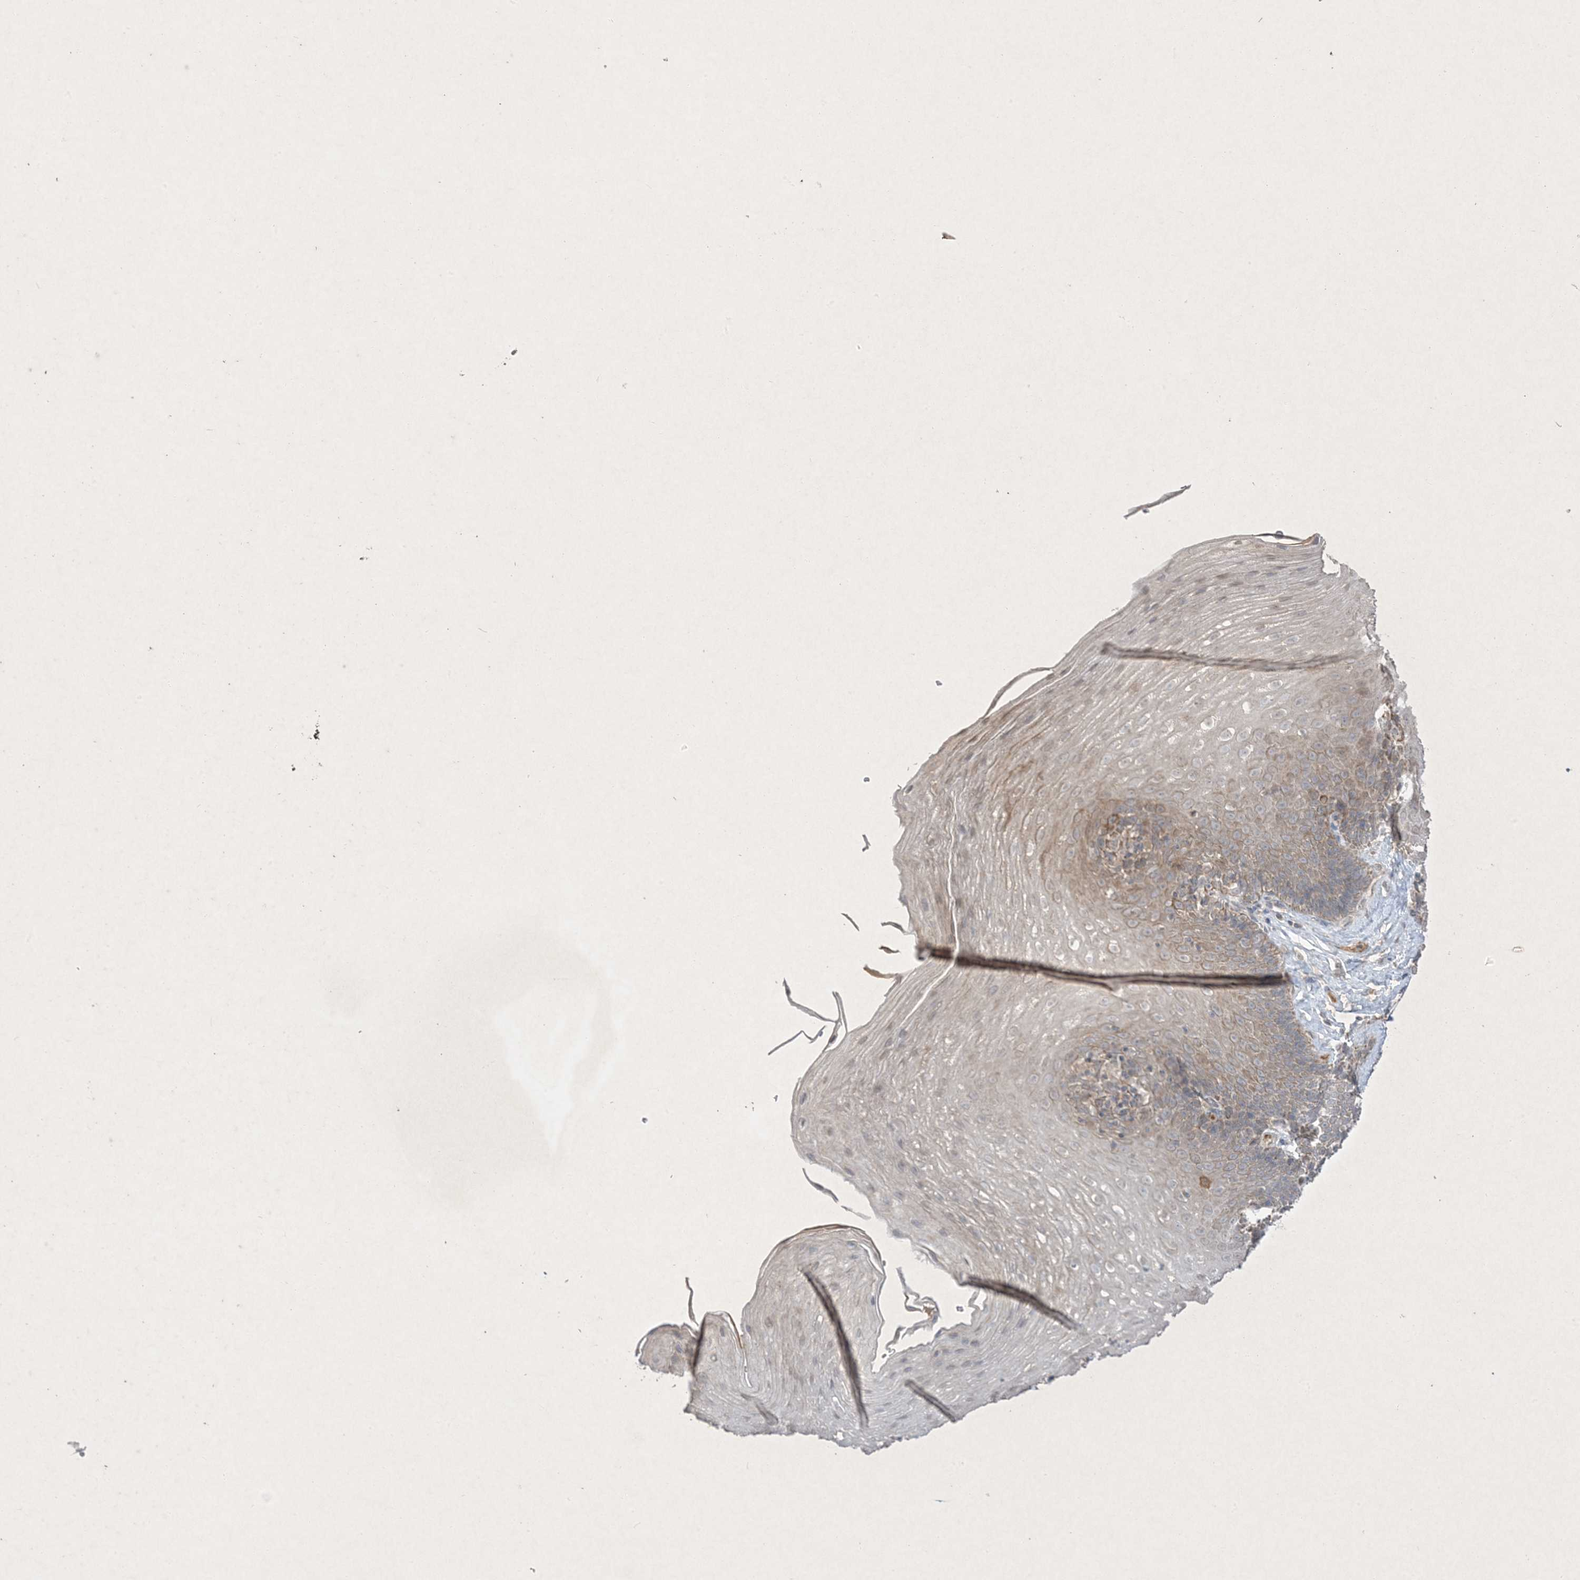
{"staining": {"intensity": "moderate", "quantity": ">75%", "location": "cytoplasmic/membranous"}, "tissue": "esophagus", "cell_type": "Squamous epithelial cells", "image_type": "normal", "snomed": [{"axis": "morphology", "description": "Normal tissue, NOS"}, {"axis": "topography", "description": "Esophagus"}], "caption": "Esophagus stained with DAB immunohistochemistry (IHC) shows medium levels of moderate cytoplasmic/membranous staining in about >75% of squamous epithelial cells.", "gene": "PRSS36", "patient": {"sex": "female", "age": 66}}